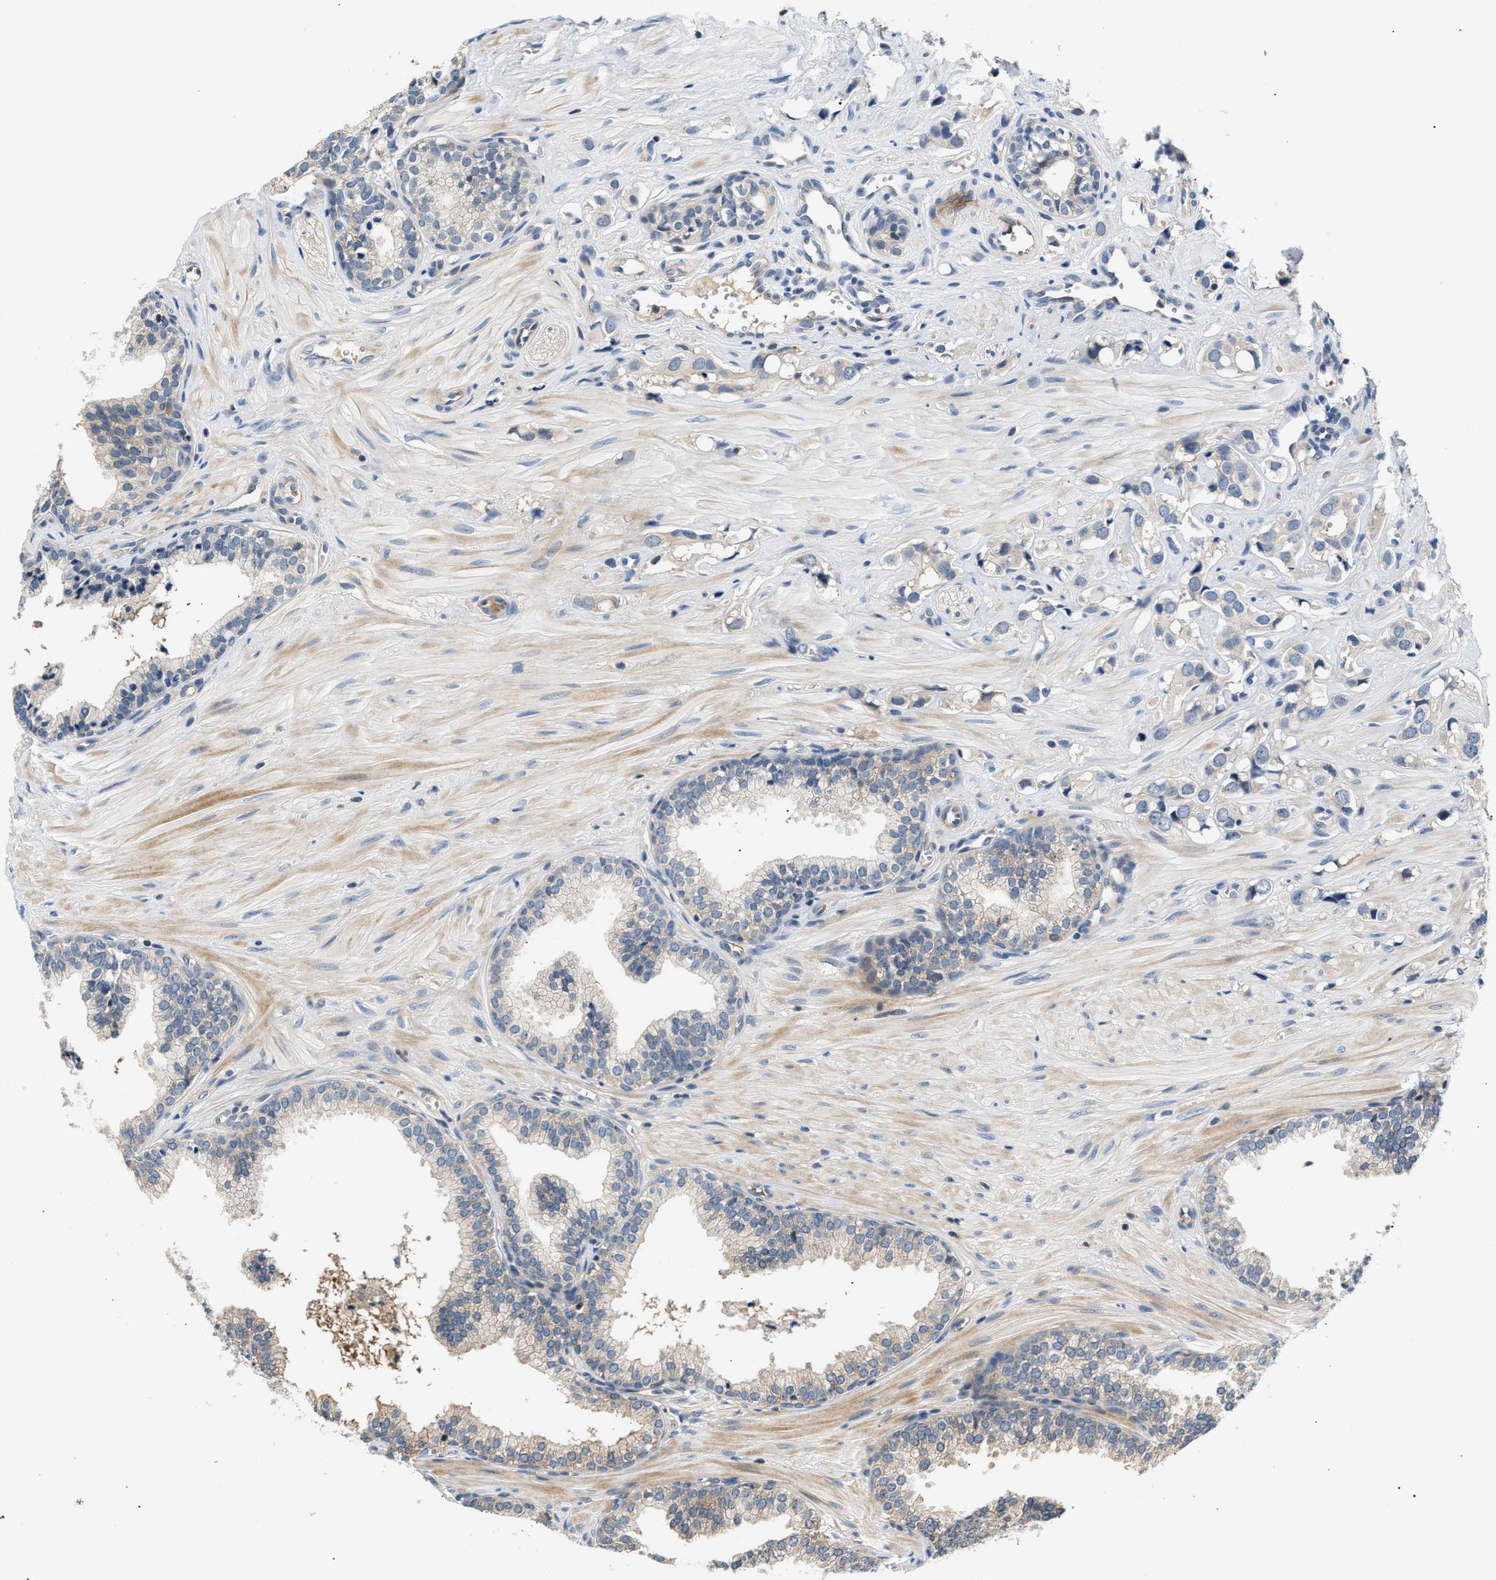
{"staining": {"intensity": "negative", "quantity": "none", "location": "none"}, "tissue": "prostate cancer", "cell_type": "Tumor cells", "image_type": "cancer", "snomed": [{"axis": "morphology", "description": "Adenocarcinoma, High grade"}, {"axis": "topography", "description": "Prostate"}], "caption": "Tumor cells show no significant expression in prostate cancer. The staining was performed using DAB (3,3'-diaminobenzidine) to visualize the protein expression in brown, while the nuclei were stained in blue with hematoxylin (Magnification: 20x).", "gene": "TUT7", "patient": {"sex": "male", "age": 52}}